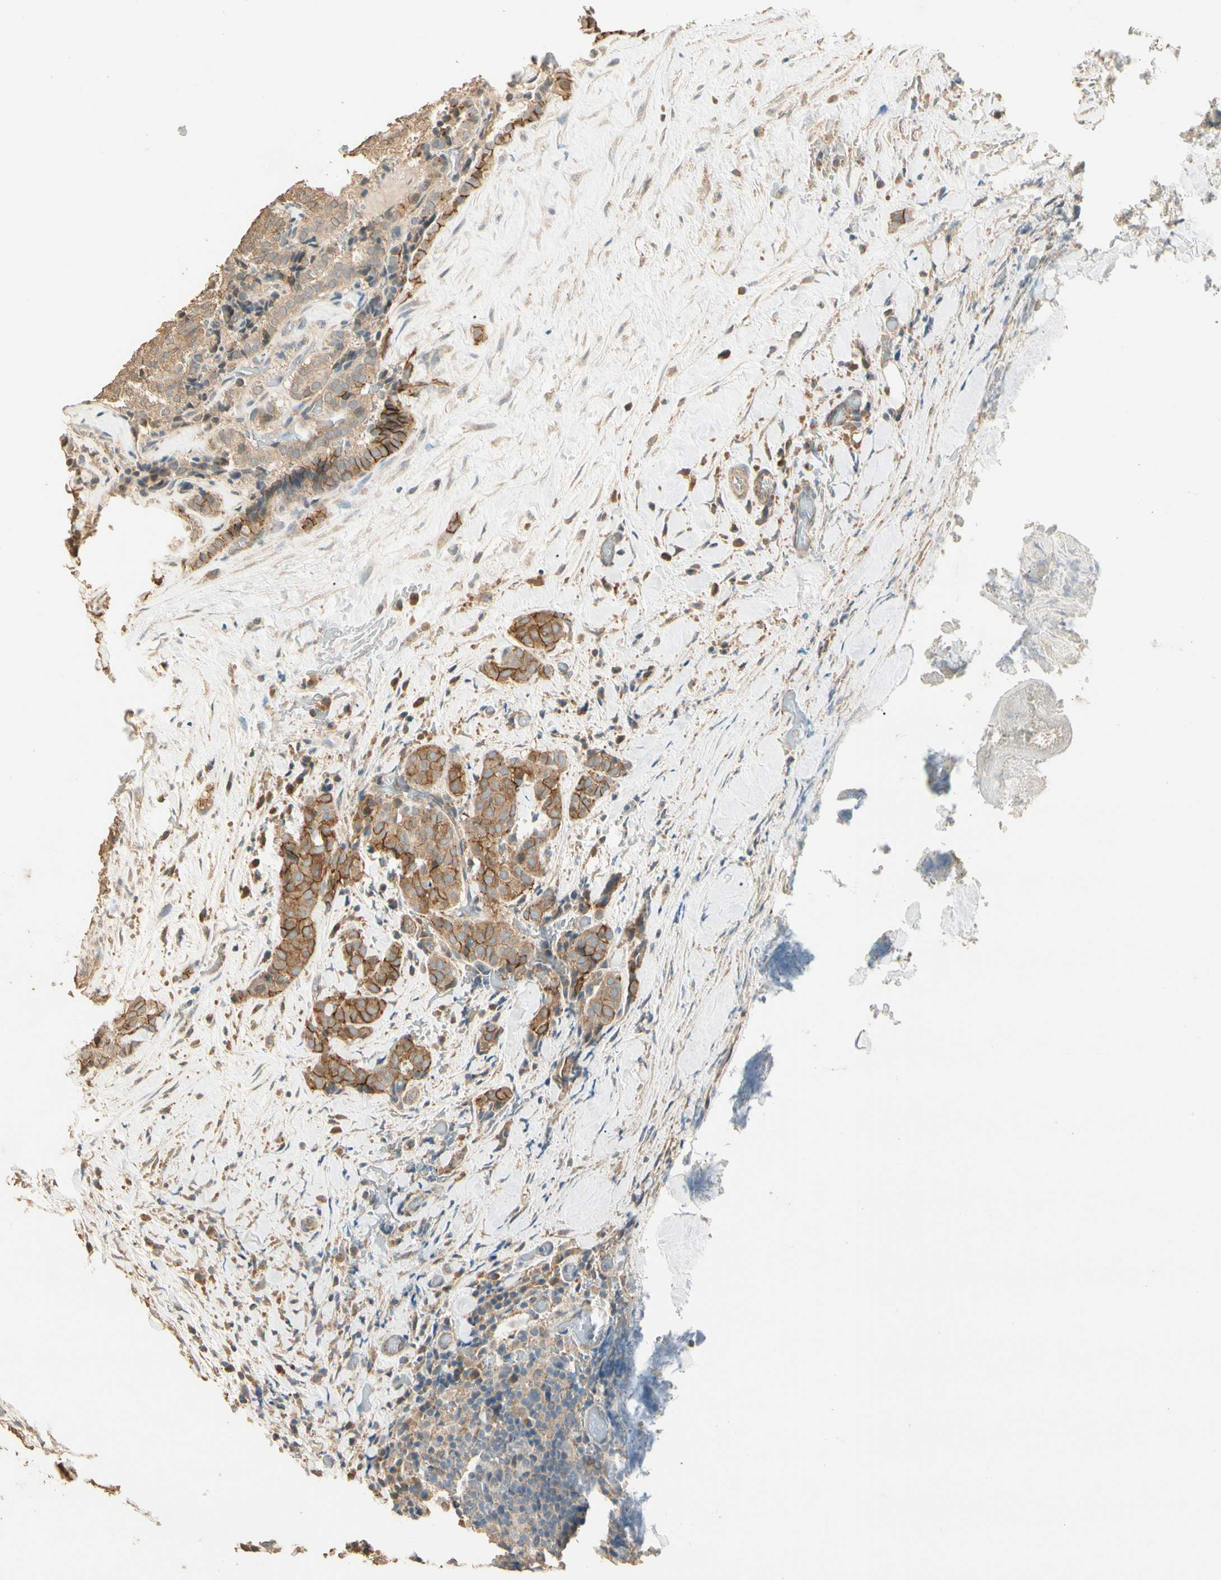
{"staining": {"intensity": "moderate", "quantity": ">75%", "location": "cytoplasmic/membranous"}, "tissue": "thyroid cancer", "cell_type": "Tumor cells", "image_type": "cancer", "snomed": [{"axis": "morphology", "description": "Normal tissue, NOS"}, {"axis": "morphology", "description": "Papillary adenocarcinoma, NOS"}, {"axis": "topography", "description": "Thyroid gland"}], "caption": "A medium amount of moderate cytoplasmic/membranous staining is present in approximately >75% of tumor cells in thyroid cancer tissue.", "gene": "CDH6", "patient": {"sex": "female", "age": 30}}